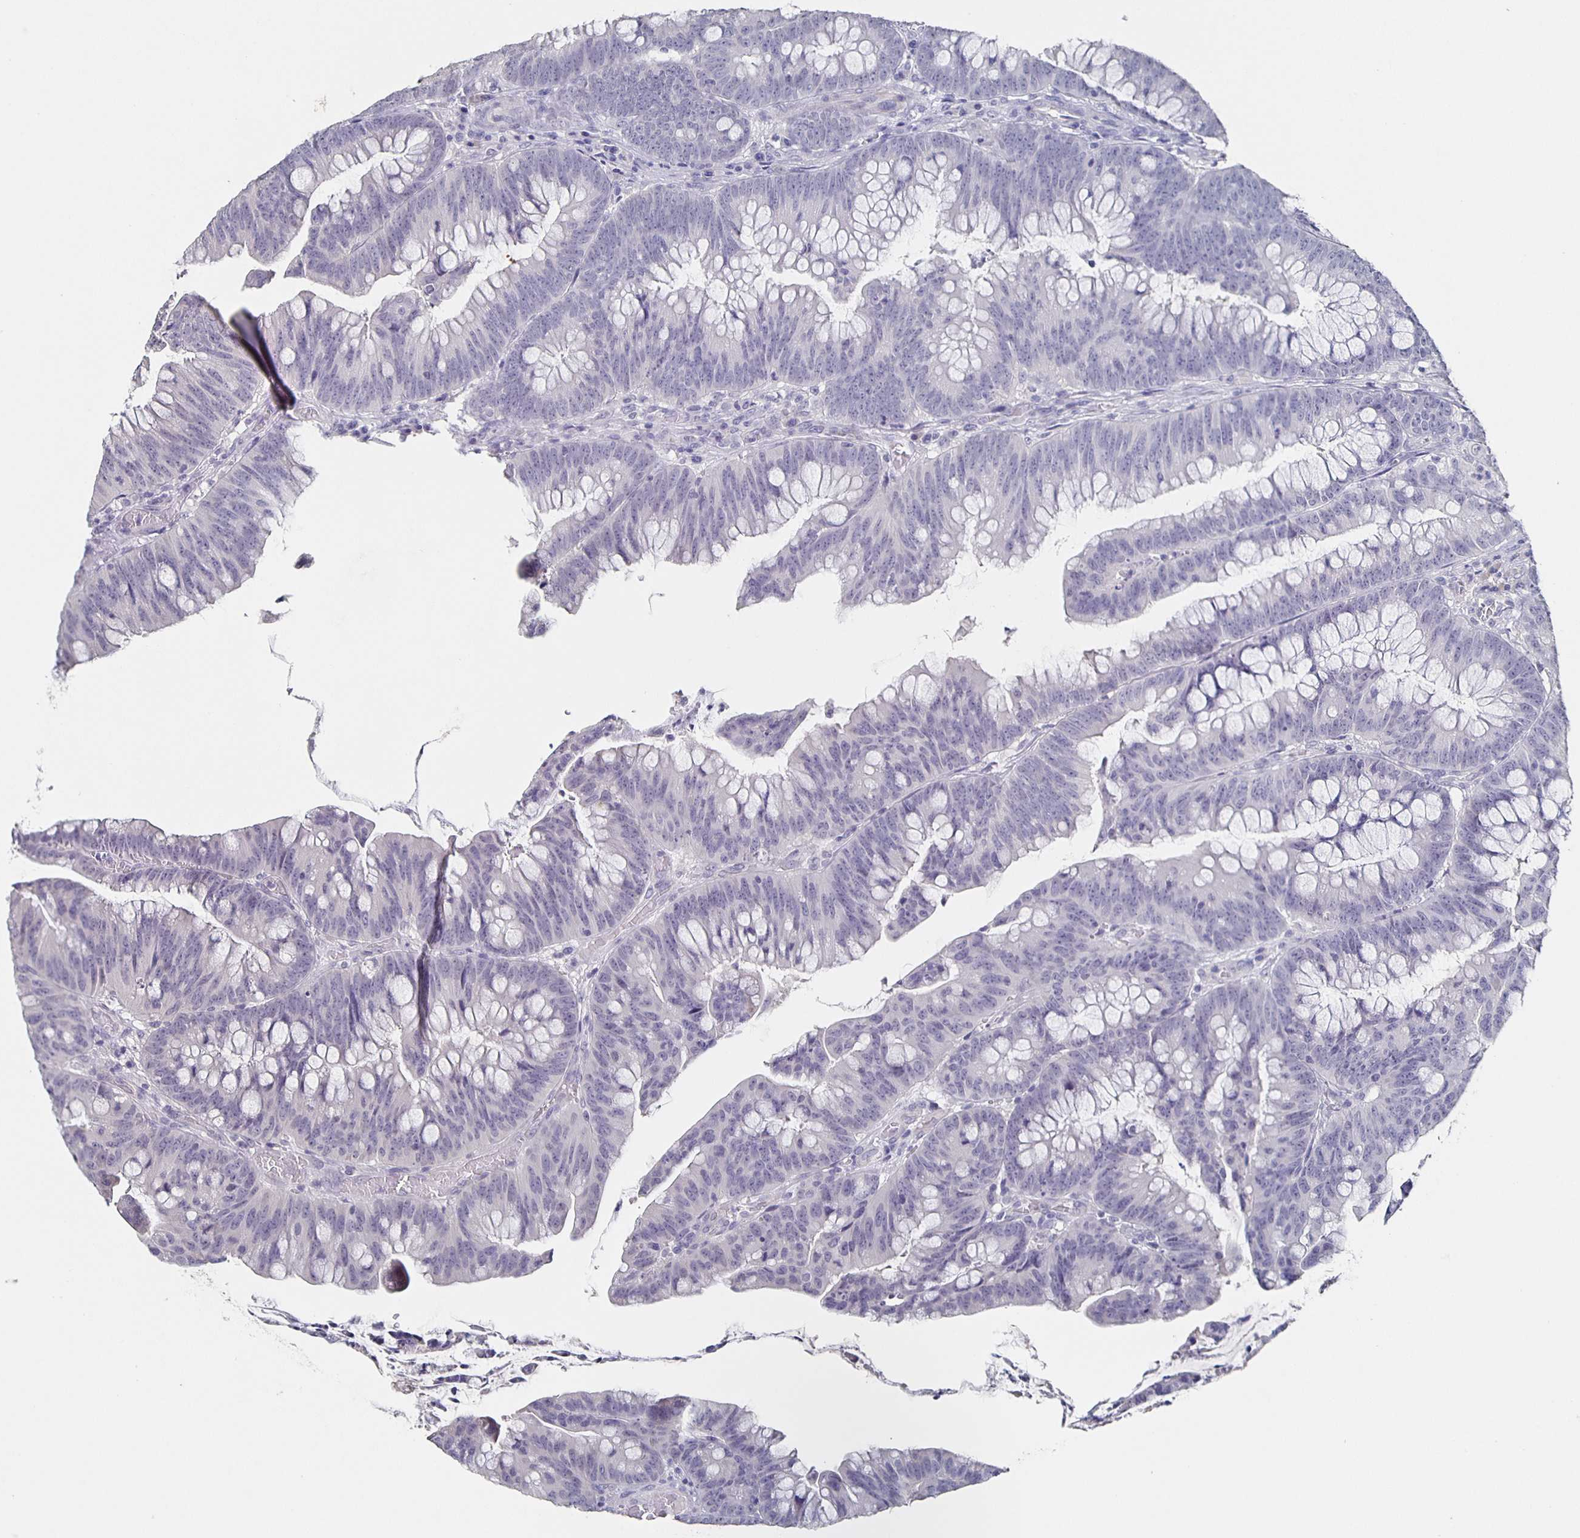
{"staining": {"intensity": "negative", "quantity": "none", "location": "none"}, "tissue": "colorectal cancer", "cell_type": "Tumor cells", "image_type": "cancer", "snomed": [{"axis": "morphology", "description": "Adenocarcinoma, NOS"}, {"axis": "topography", "description": "Colon"}], "caption": "Protein analysis of adenocarcinoma (colorectal) demonstrates no significant positivity in tumor cells.", "gene": "CACNA2D2", "patient": {"sex": "male", "age": 62}}